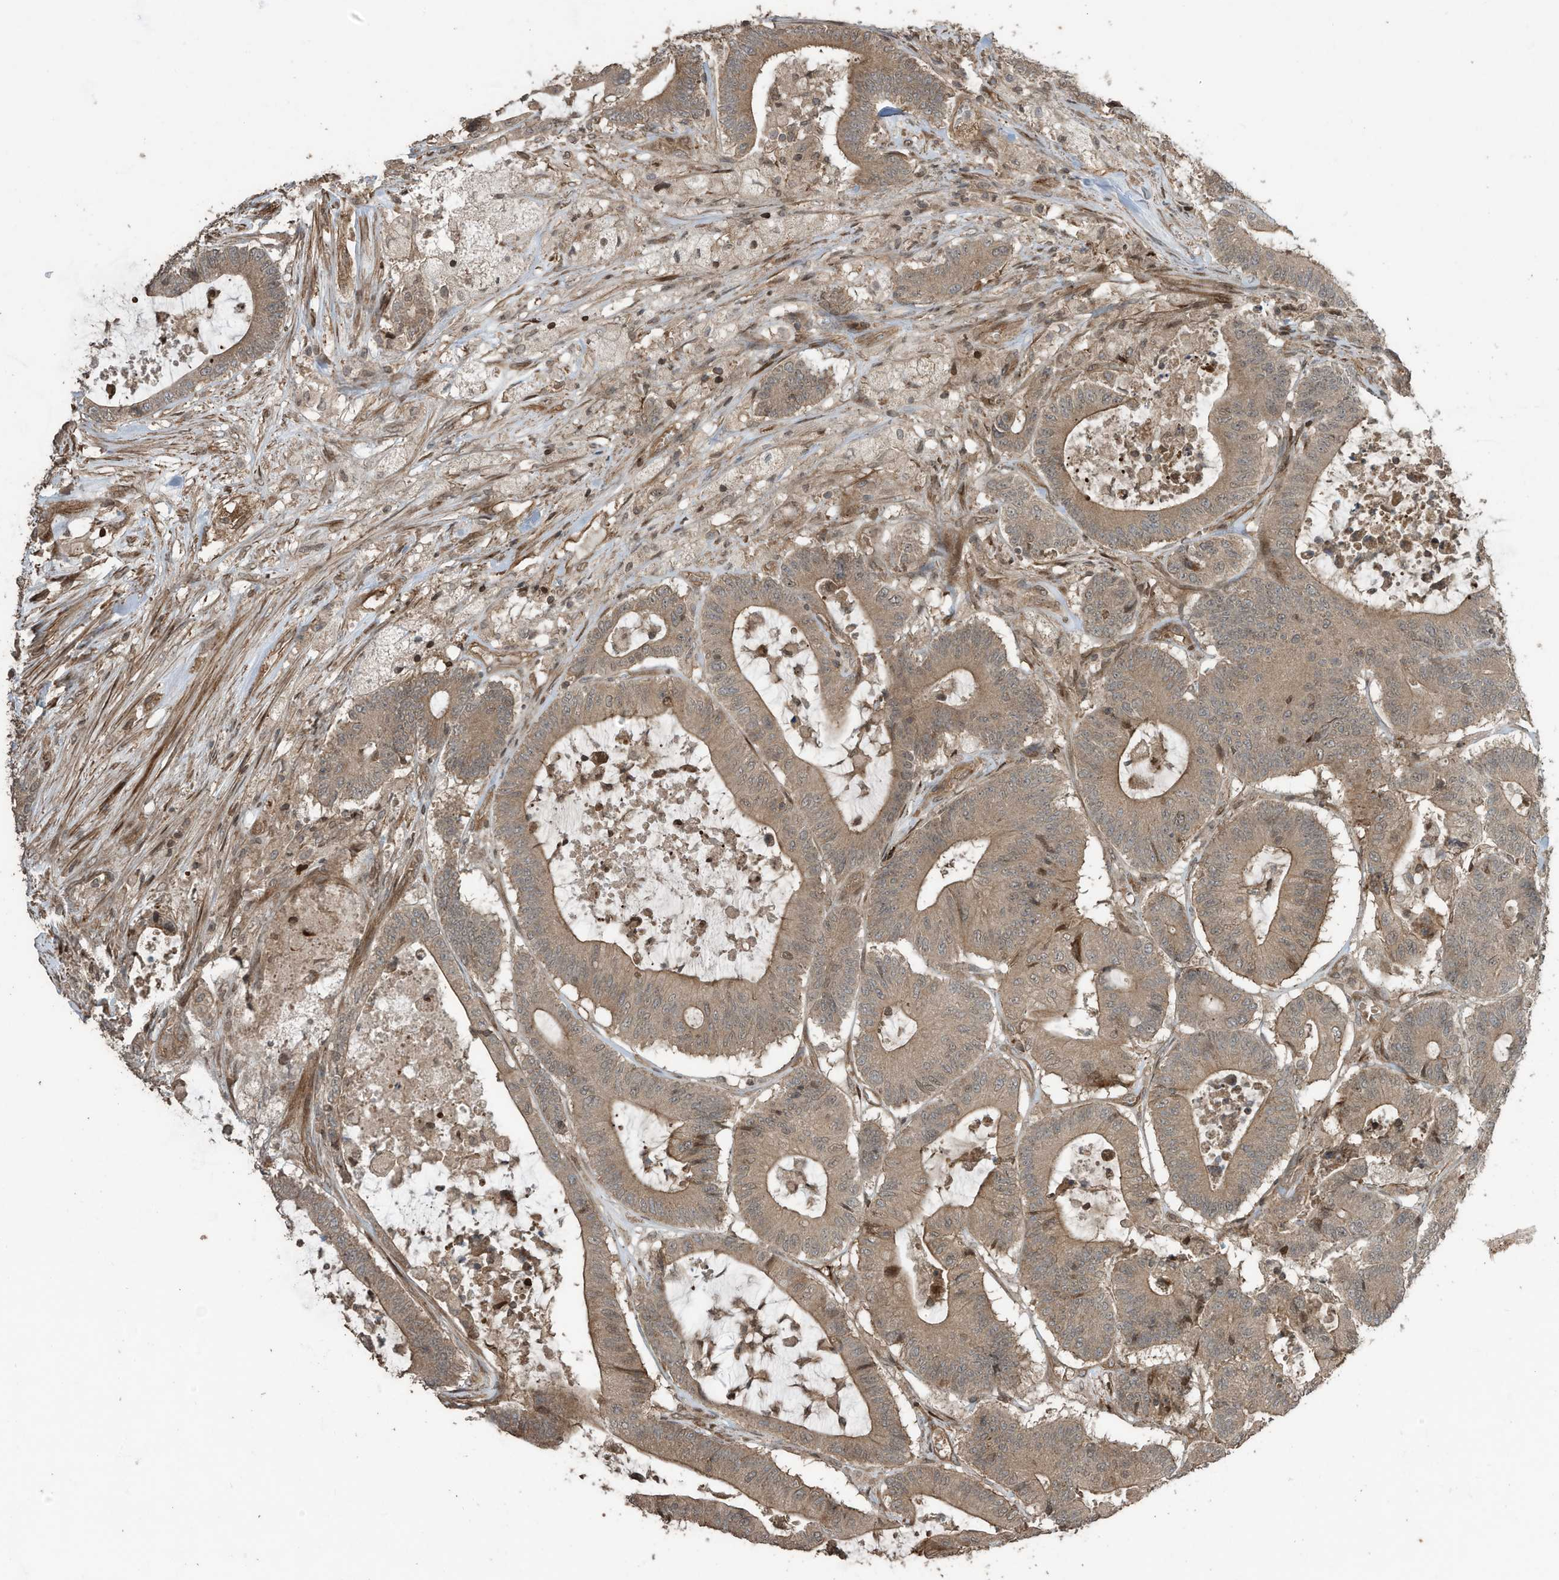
{"staining": {"intensity": "moderate", "quantity": ">75%", "location": "cytoplasmic/membranous"}, "tissue": "colorectal cancer", "cell_type": "Tumor cells", "image_type": "cancer", "snomed": [{"axis": "morphology", "description": "Adenocarcinoma, NOS"}, {"axis": "topography", "description": "Colon"}], "caption": "Immunohistochemistry photomicrograph of adenocarcinoma (colorectal) stained for a protein (brown), which demonstrates medium levels of moderate cytoplasmic/membranous expression in approximately >75% of tumor cells.", "gene": "ZNF653", "patient": {"sex": "female", "age": 84}}